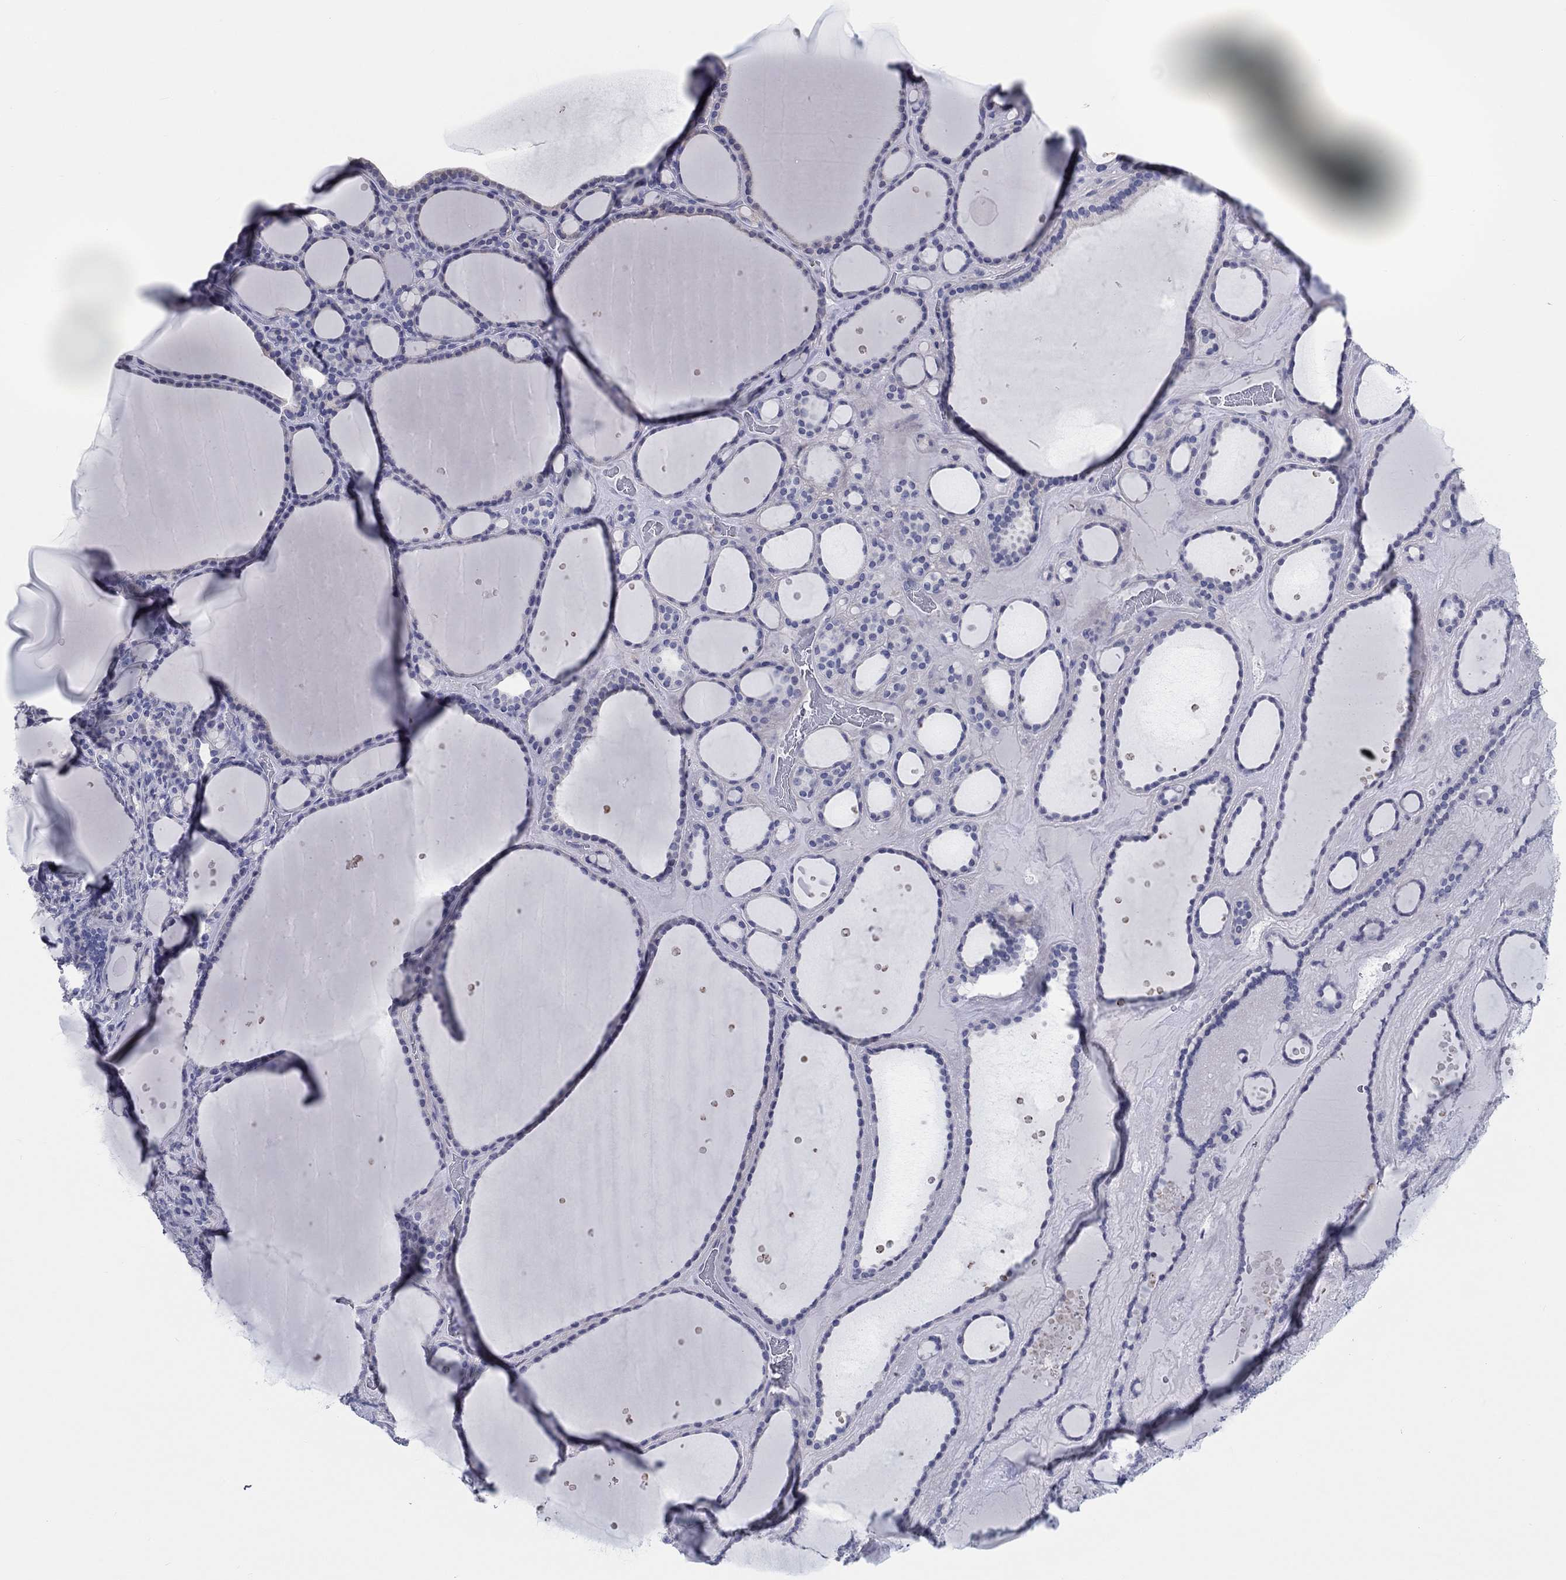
{"staining": {"intensity": "negative", "quantity": "none", "location": "none"}, "tissue": "thyroid gland", "cell_type": "Glandular cells", "image_type": "normal", "snomed": [{"axis": "morphology", "description": "Normal tissue, NOS"}, {"axis": "topography", "description": "Thyroid gland"}], "caption": "This is an immunohistochemistry (IHC) image of benign thyroid gland. There is no staining in glandular cells.", "gene": "LRRC4C", "patient": {"sex": "male", "age": 63}}